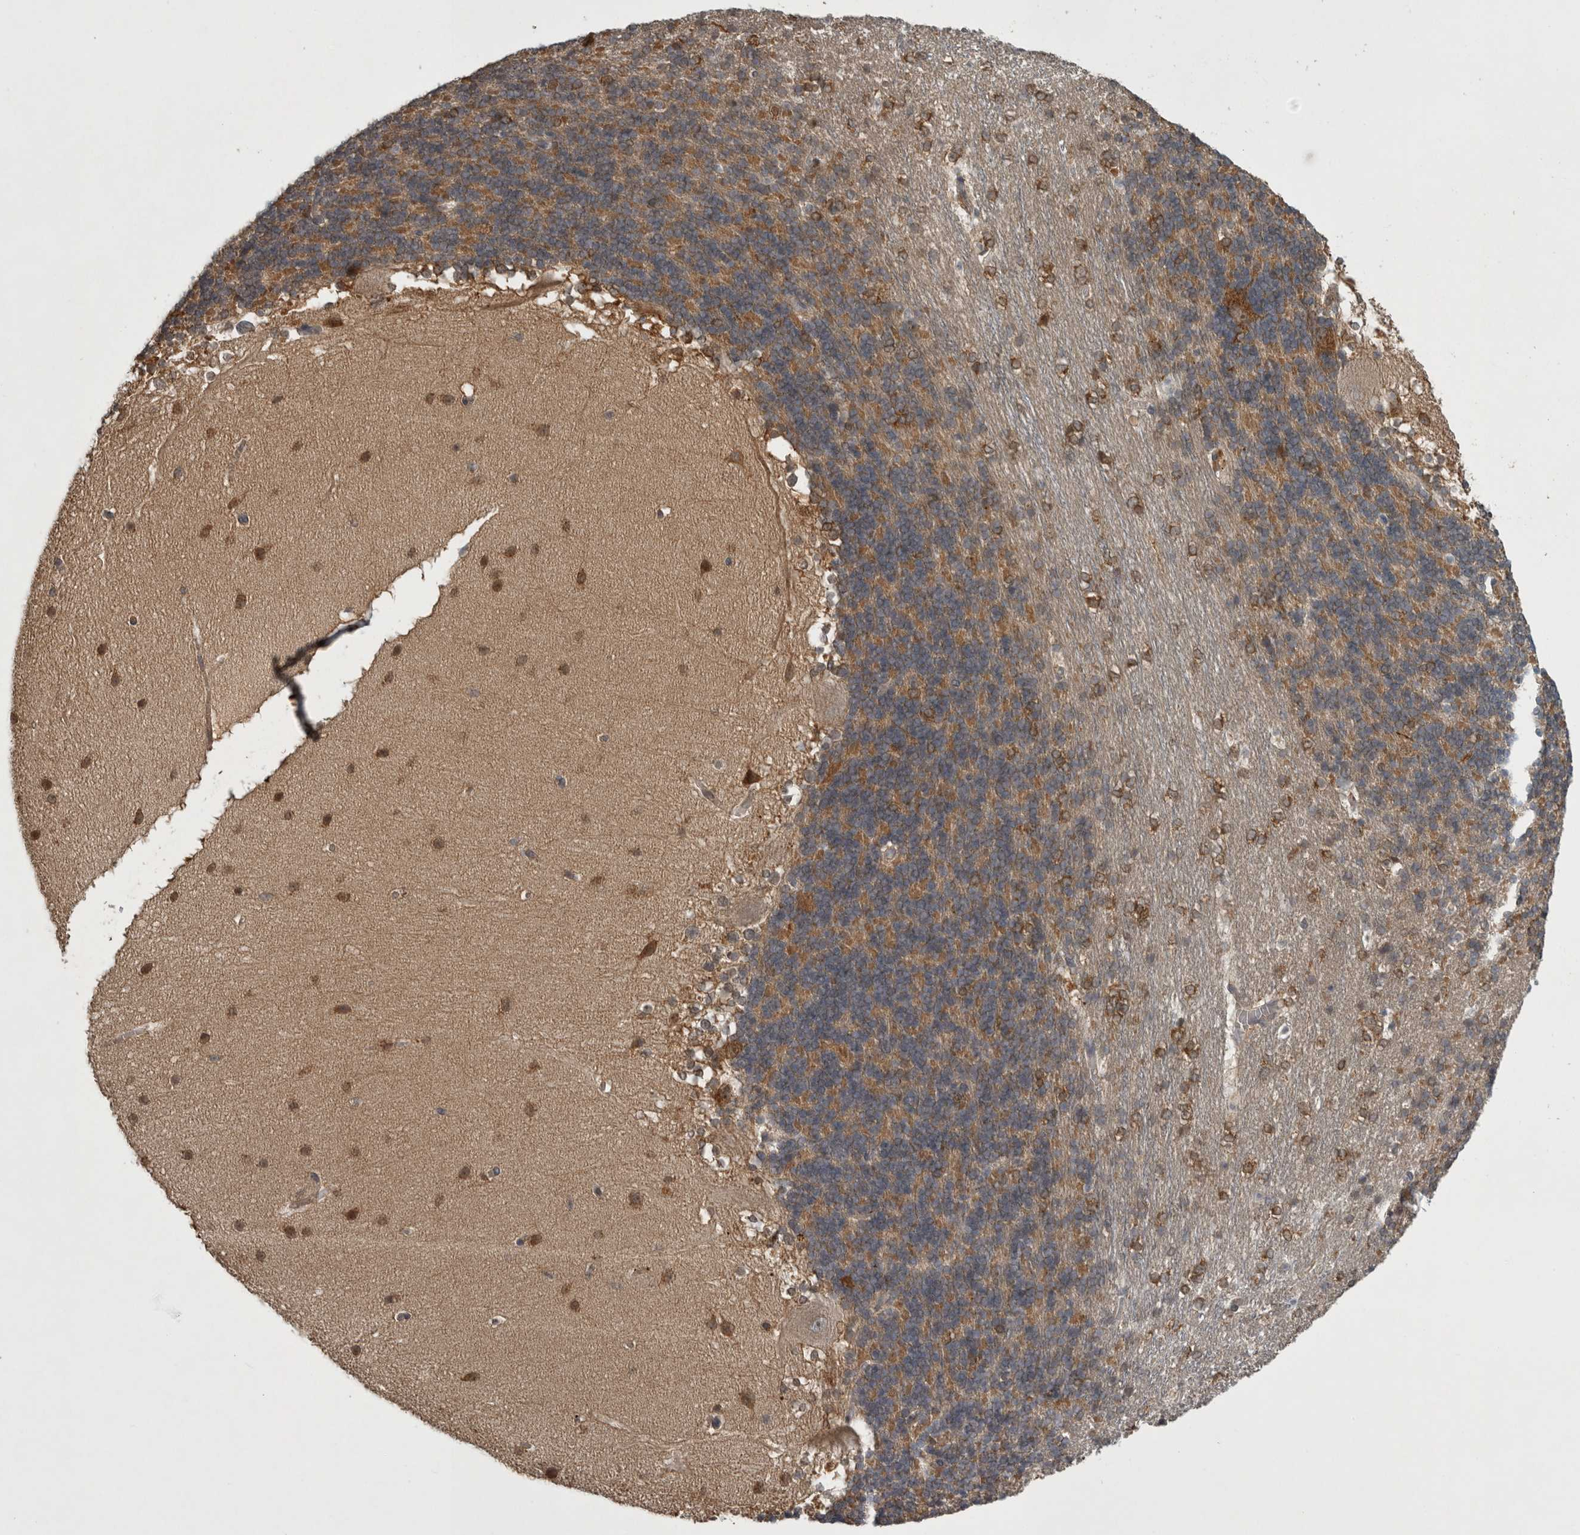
{"staining": {"intensity": "moderate", "quantity": "25%-75%", "location": "cytoplasmic/membranous"}, "tissue": "cerebellum", "cell_type": "Cells in granular layer", "image_type": "normal", "snomed": [{"axis": "morphology", "description": "Normal tissue, NOS"}, {"axis": "topography", "description": "Cerebellum"}], "caption": "Cells in granular layer show medium levels of moderate cytoplasmic/membranous positivity in about 25%-75% of cells in unremarkable human cerebellum. (DAB (3,3'-diaminobenzidine) = brown stain, brightfield microscopy at high magnification).", "gene": "TRMT61B", "patient": {"sex": "female", "age": 19}}